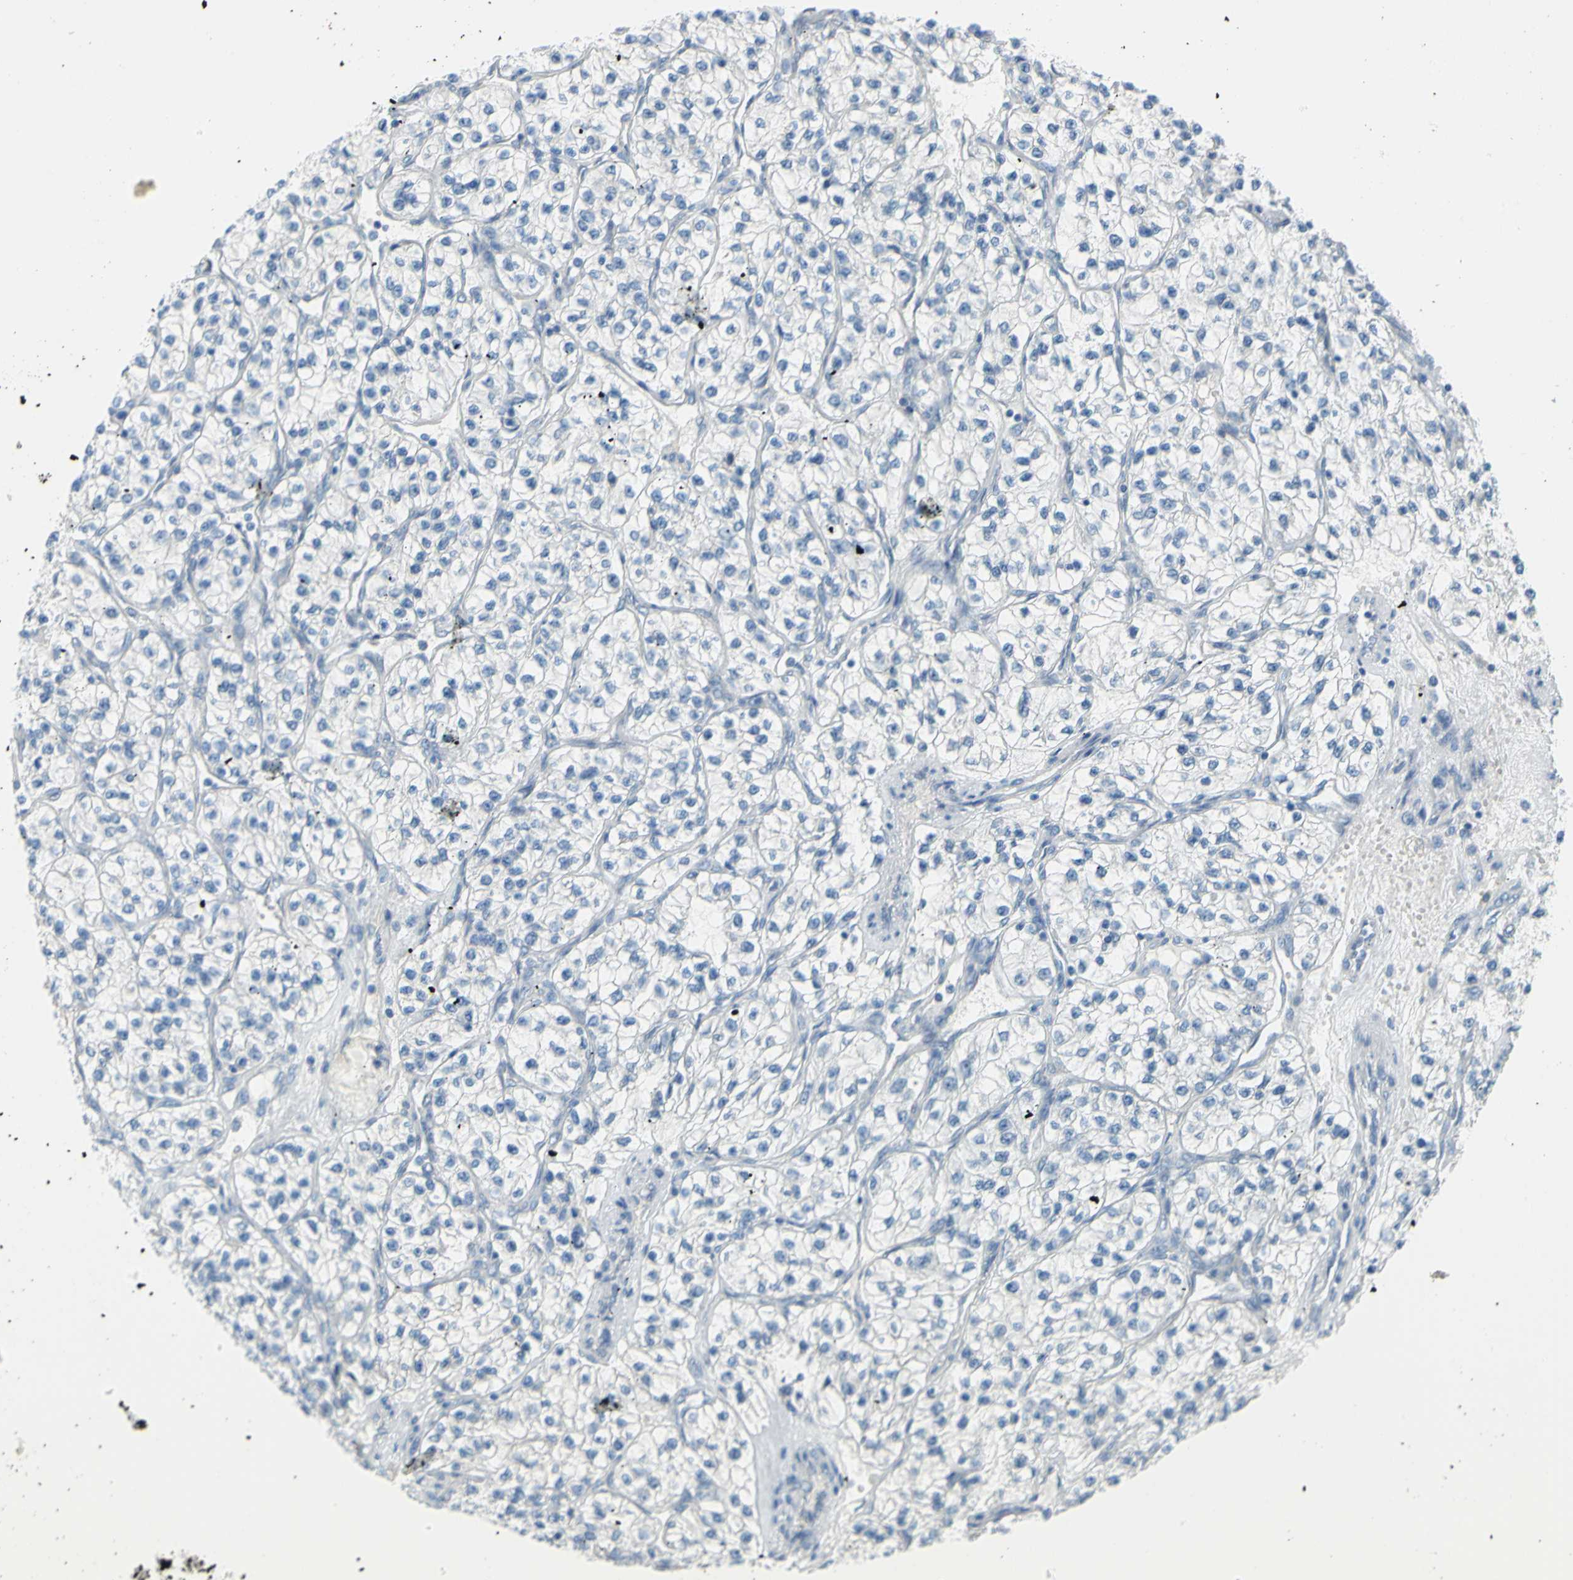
{"staining": {"intensity": "negative", "quantity": "none", "location": "none"}, "tissue": "renal cancer", "cell_type": "Tumor cells", "image_type": "cancer", "snomed": [{"axis": "morphology", "description": "Adenocarcinoma, NOS"}, {"axis": "topography", "description": "Kidney"}], "caption": "An image of renal cancer stained for a protein shows no brown staining in tumor cells.", "gene": "DCT", "patient": {"sex": "female", "age": 57}}